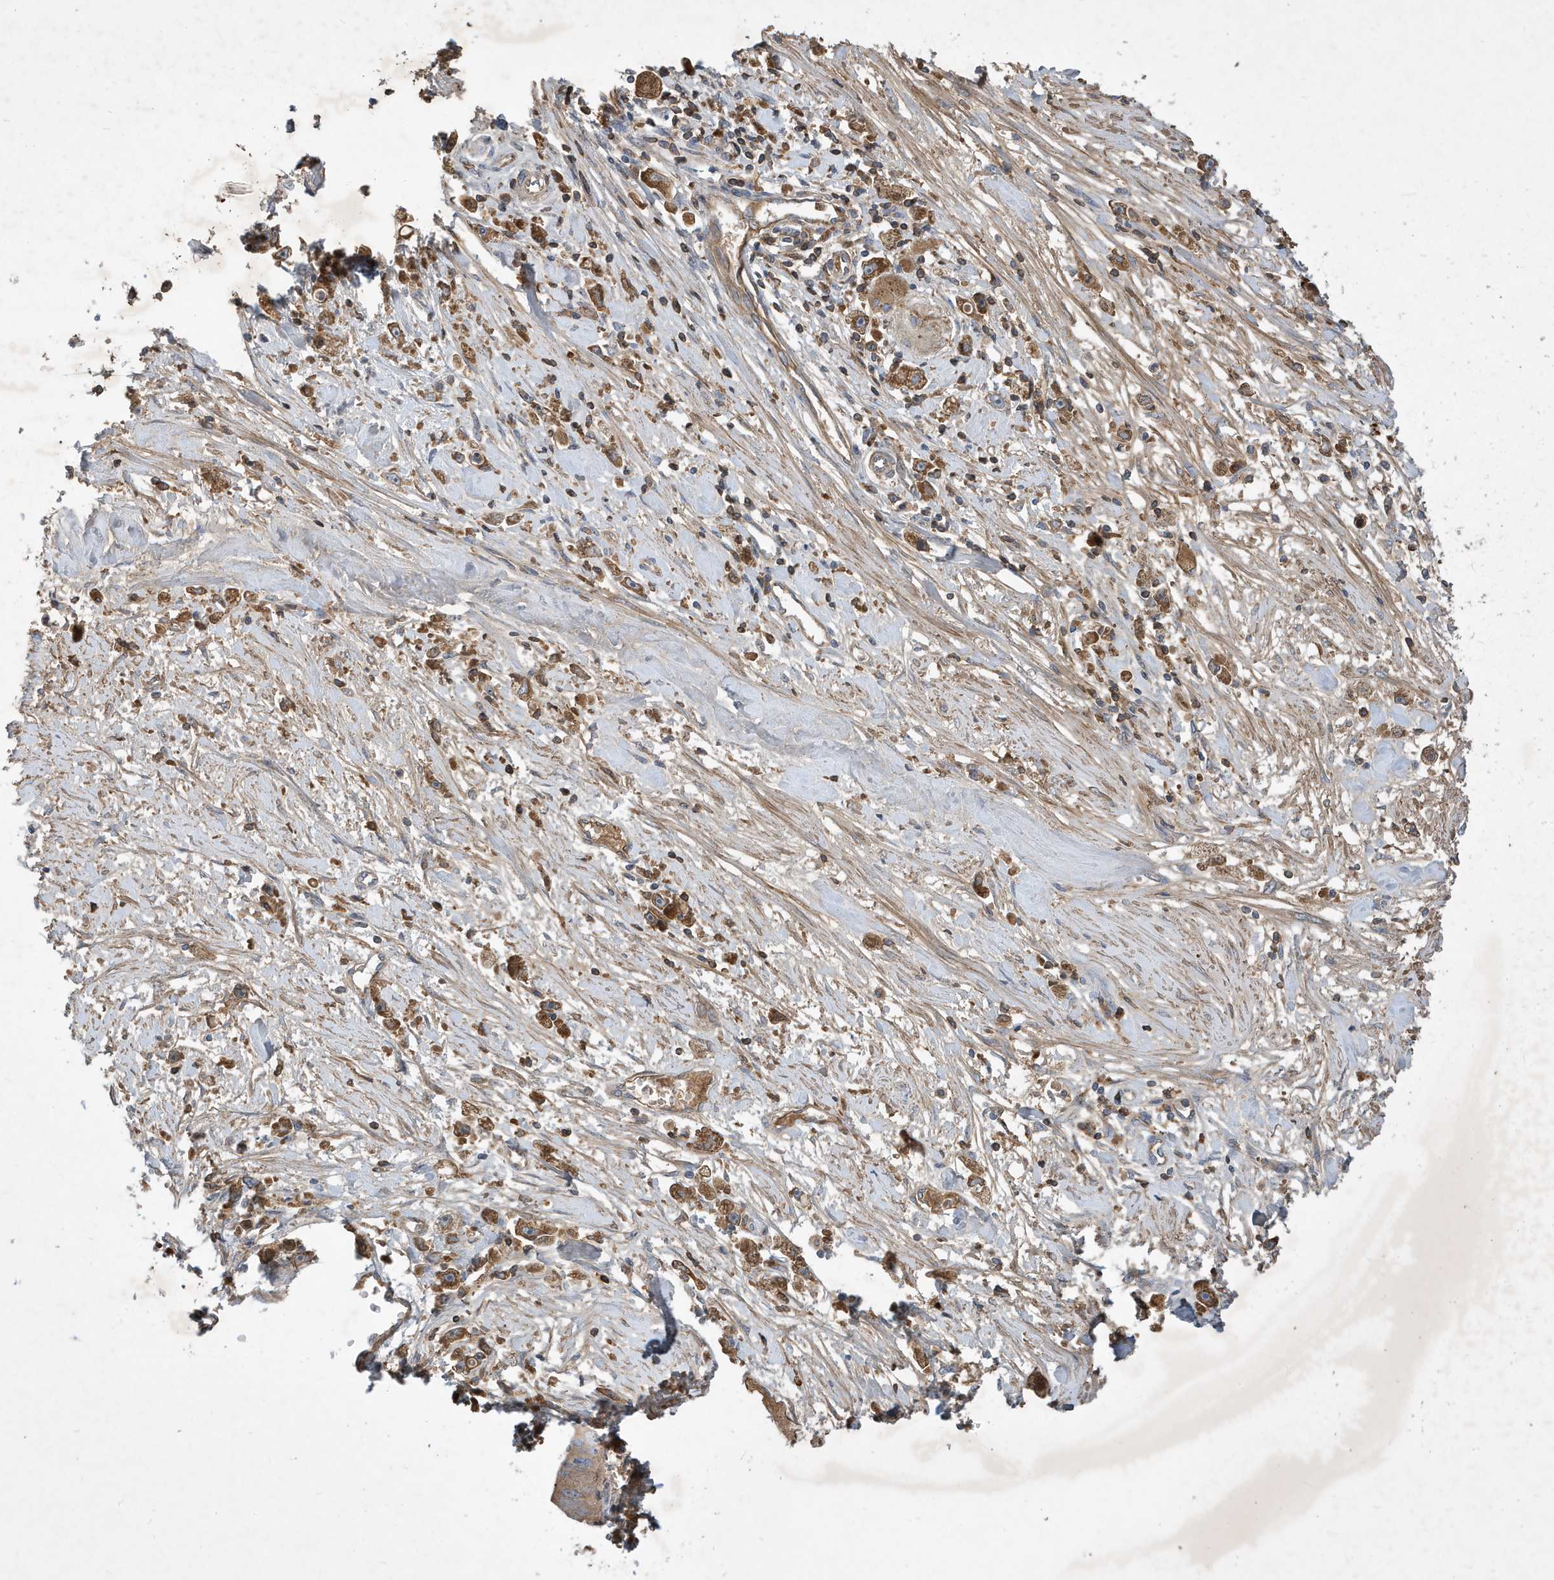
{"staining": {"intensity": "moderate", "quantity": ">75%", "location": "cytoplasmic/membranous"}, "tissue": "stomach cancer", "cell_type": "Tumor cells", "image_type": "cancer", "snomed": [{"axis": "morphology", "description": "Adenocarcinoma, NOS"}, {"axis": "topography", "description": "Stomach"}], "caption": "The micrograph reveals a brown stain indicating the presence of a protein in the cytoplasmic/membranous of tumor cells in stomach cancer.", "gene": "STK19", "patient": {"sex": "female", "age": 59}}